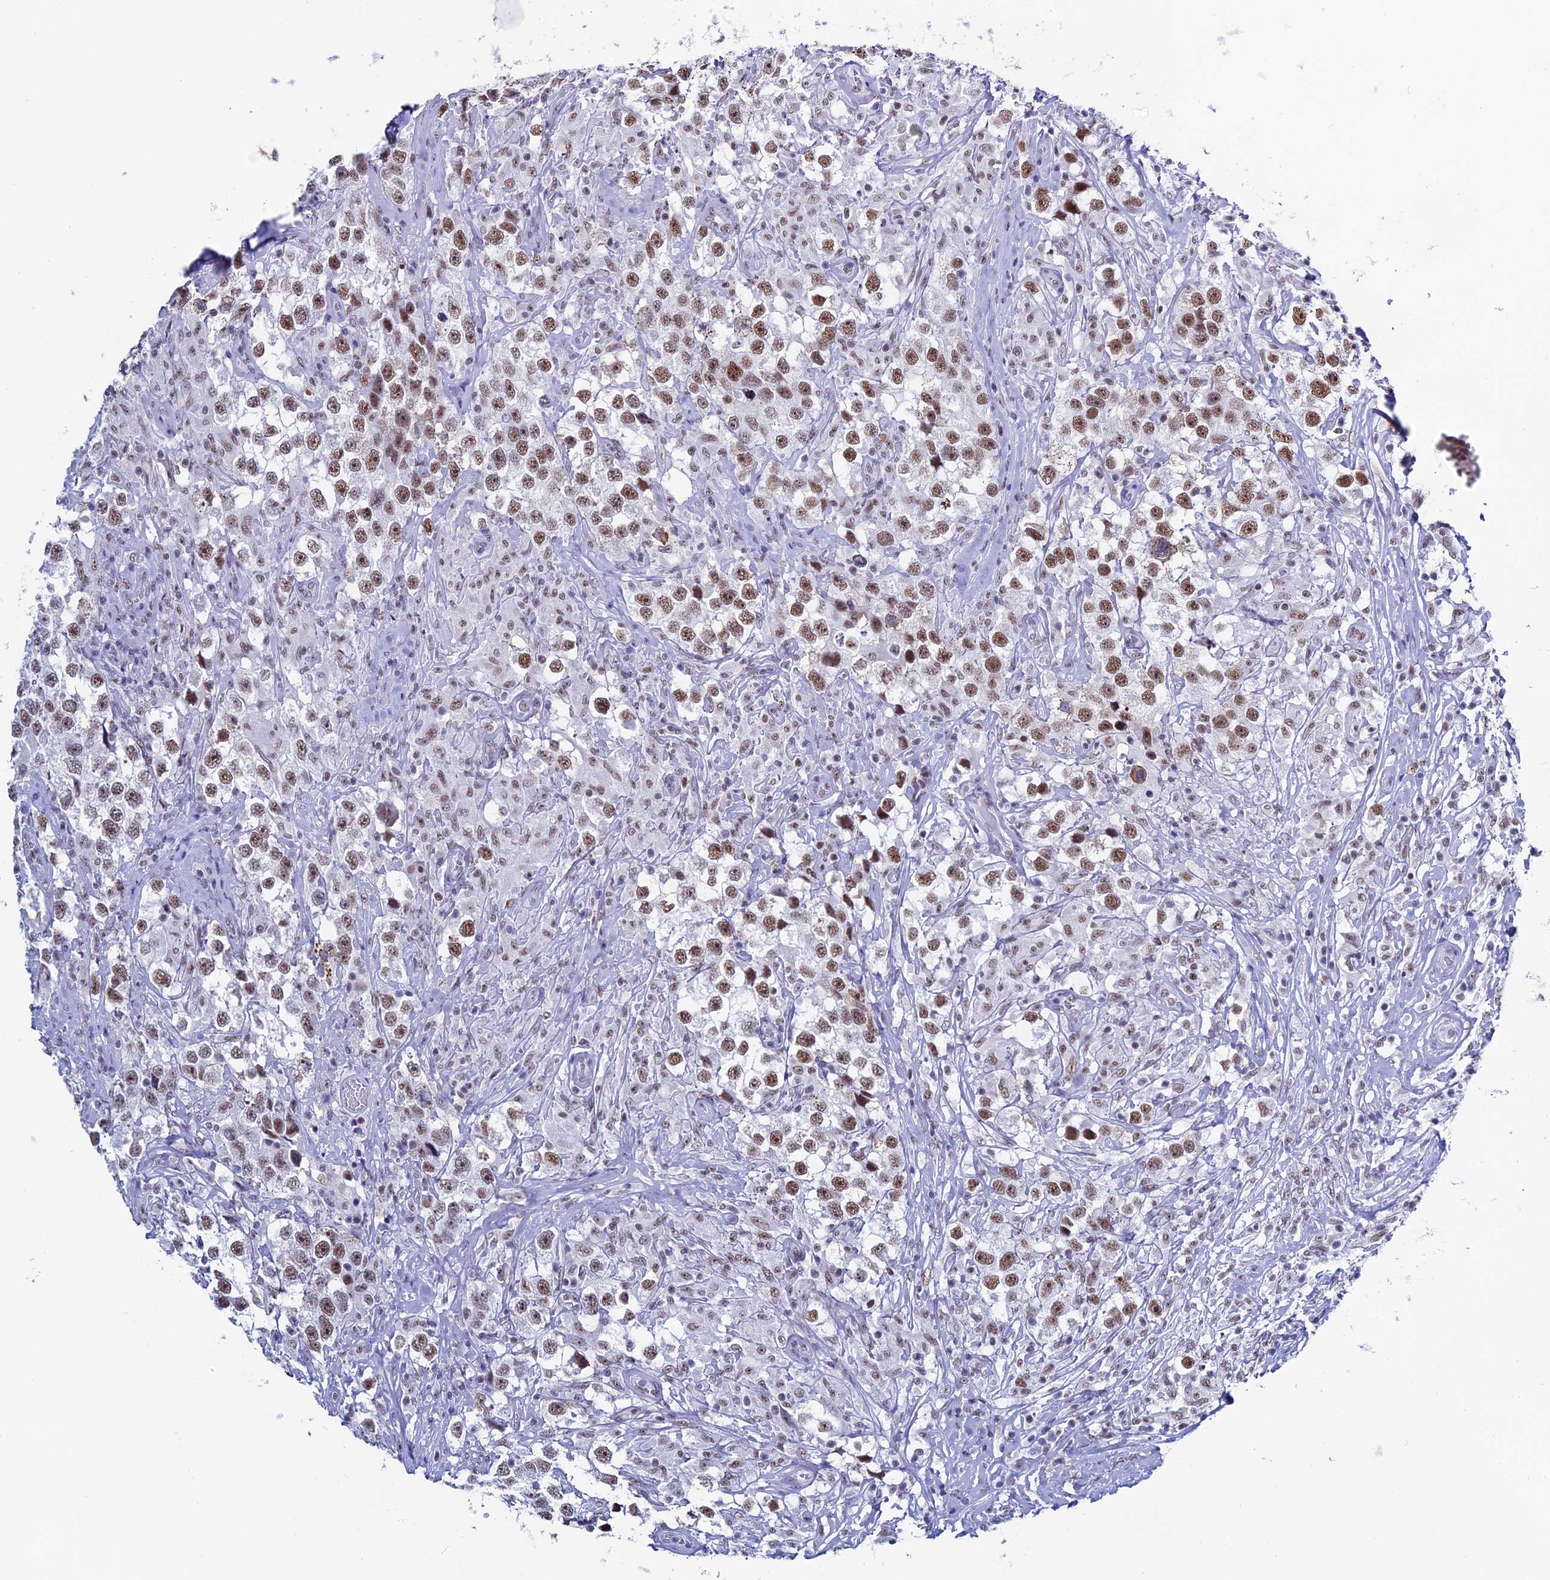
{"staining": {"intensity": "moderate", "quantity": "25%-75%", "location": "nuclear"}, "tissue": "testis cancer", "cell_type": "Tumor cells", "image_type": "cancer", "snomed": [{"axis": "morphology", "description": "Seminoma, NOS"}, {"axis": "topography", "description": "Testis"}], "caption": "The image demonstrates a brown stain indicating the presence of a protein in the nuclear of tumor cells in testis cancer. (DAB IHC, brown staining for protein, blue staining for nuclei).", "gene": "CD2BP2", "patient": {"sex": "male", "age": 46}}